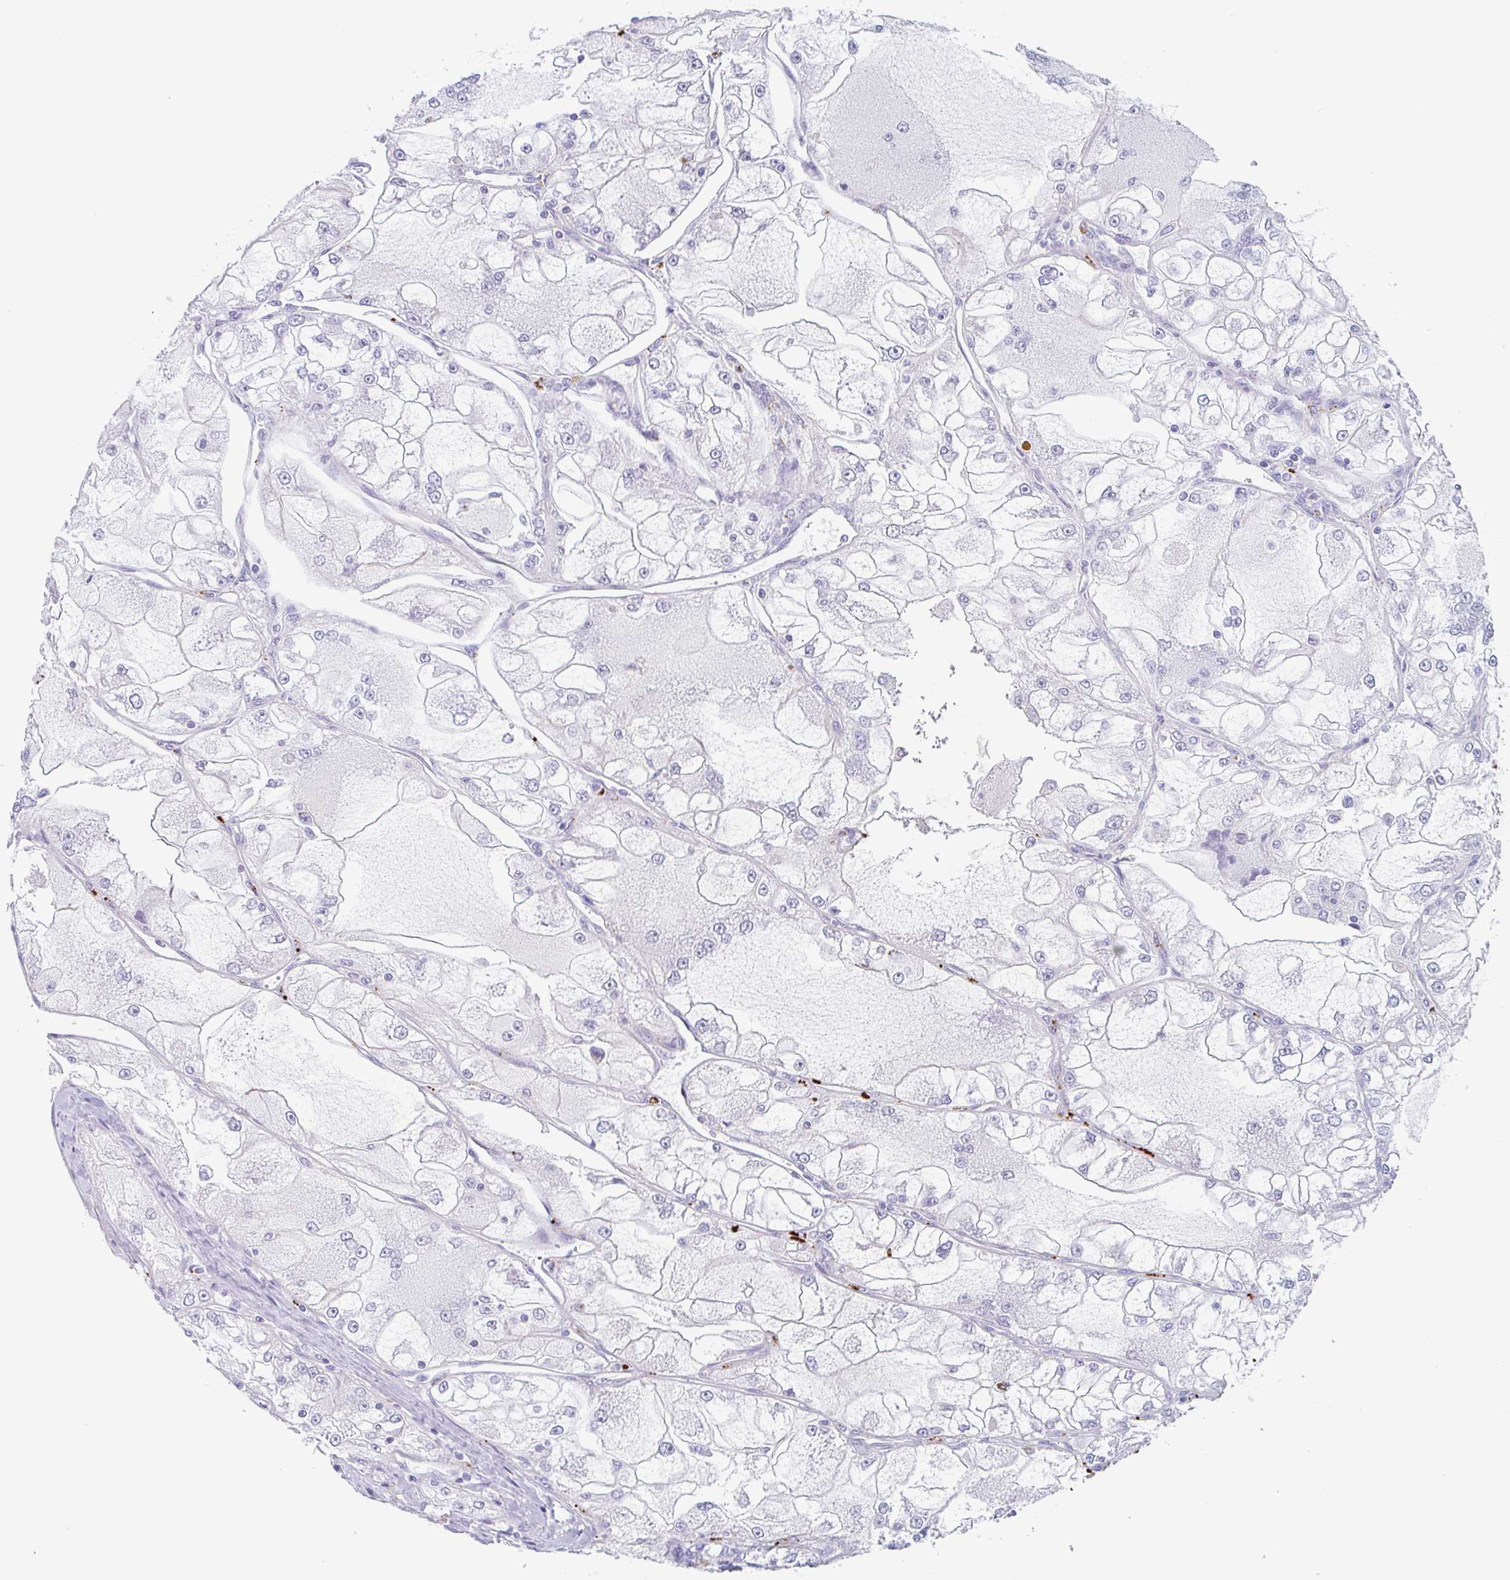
{"staining": {"intensity": "negative", "quantity": "none", "location": "none"}, "tissue": "renal cancer", "cell_type": "Tumor cells", "image_type": "cancer", "snomed": [{"axis": "morphology", "description": "Adenocarcinoma, NOS"}, {"axis": "topography", "description": "Kidney"}], "caption": "Tumor cells show no significant protein staining in renal adenocarcinoma.", "gene": "LENG9", "patient": {"sex": "female", "age": 72}}